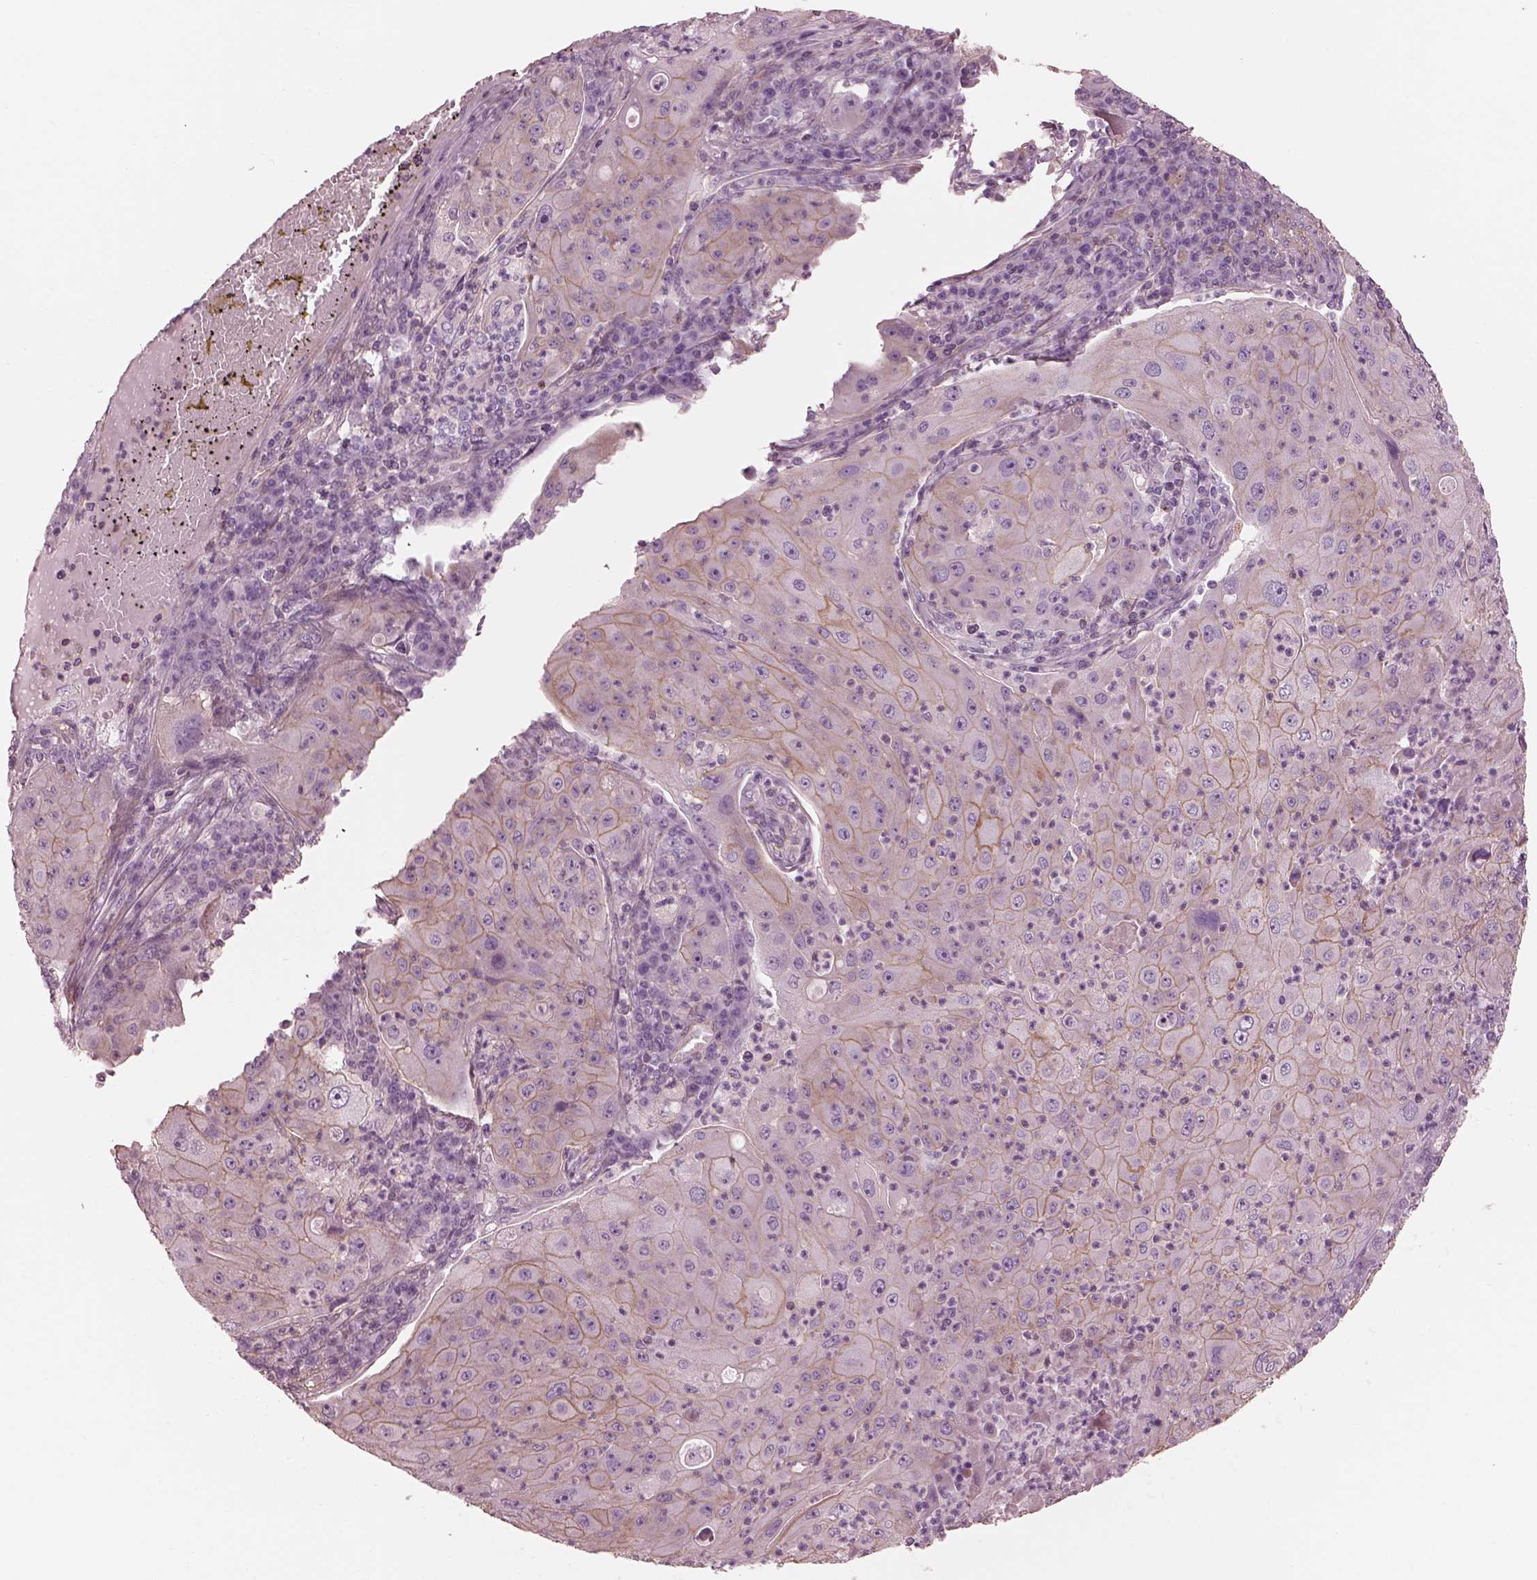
{"staining": {"intensity": "moderate", "quantity": "25%-75%", "location": "cytoplasmic/membranous"}, "tissue": "lung cancer", "cell_type": "Tumor cells", "image_type": "cancer", "snomed": [{"axis": "morphology", "description": "Squamous cell carcinoma, NOS"}, {"axis": "topography", "description": "Lung"}], "caption": "Moderate cytoplasmic/membranous positivity is appreciated in approximately 25%-75% of tumor cells in squamous cell carcinoma (lung). The protein is stained brown, and the nuclei are stained in blue (DAB (3,3'-diaminobenzidine) IHC with brightfield microscopy, high magnification).", "gene": "ELAPOR1", "patient": {"sex": "female", "age": 59}}